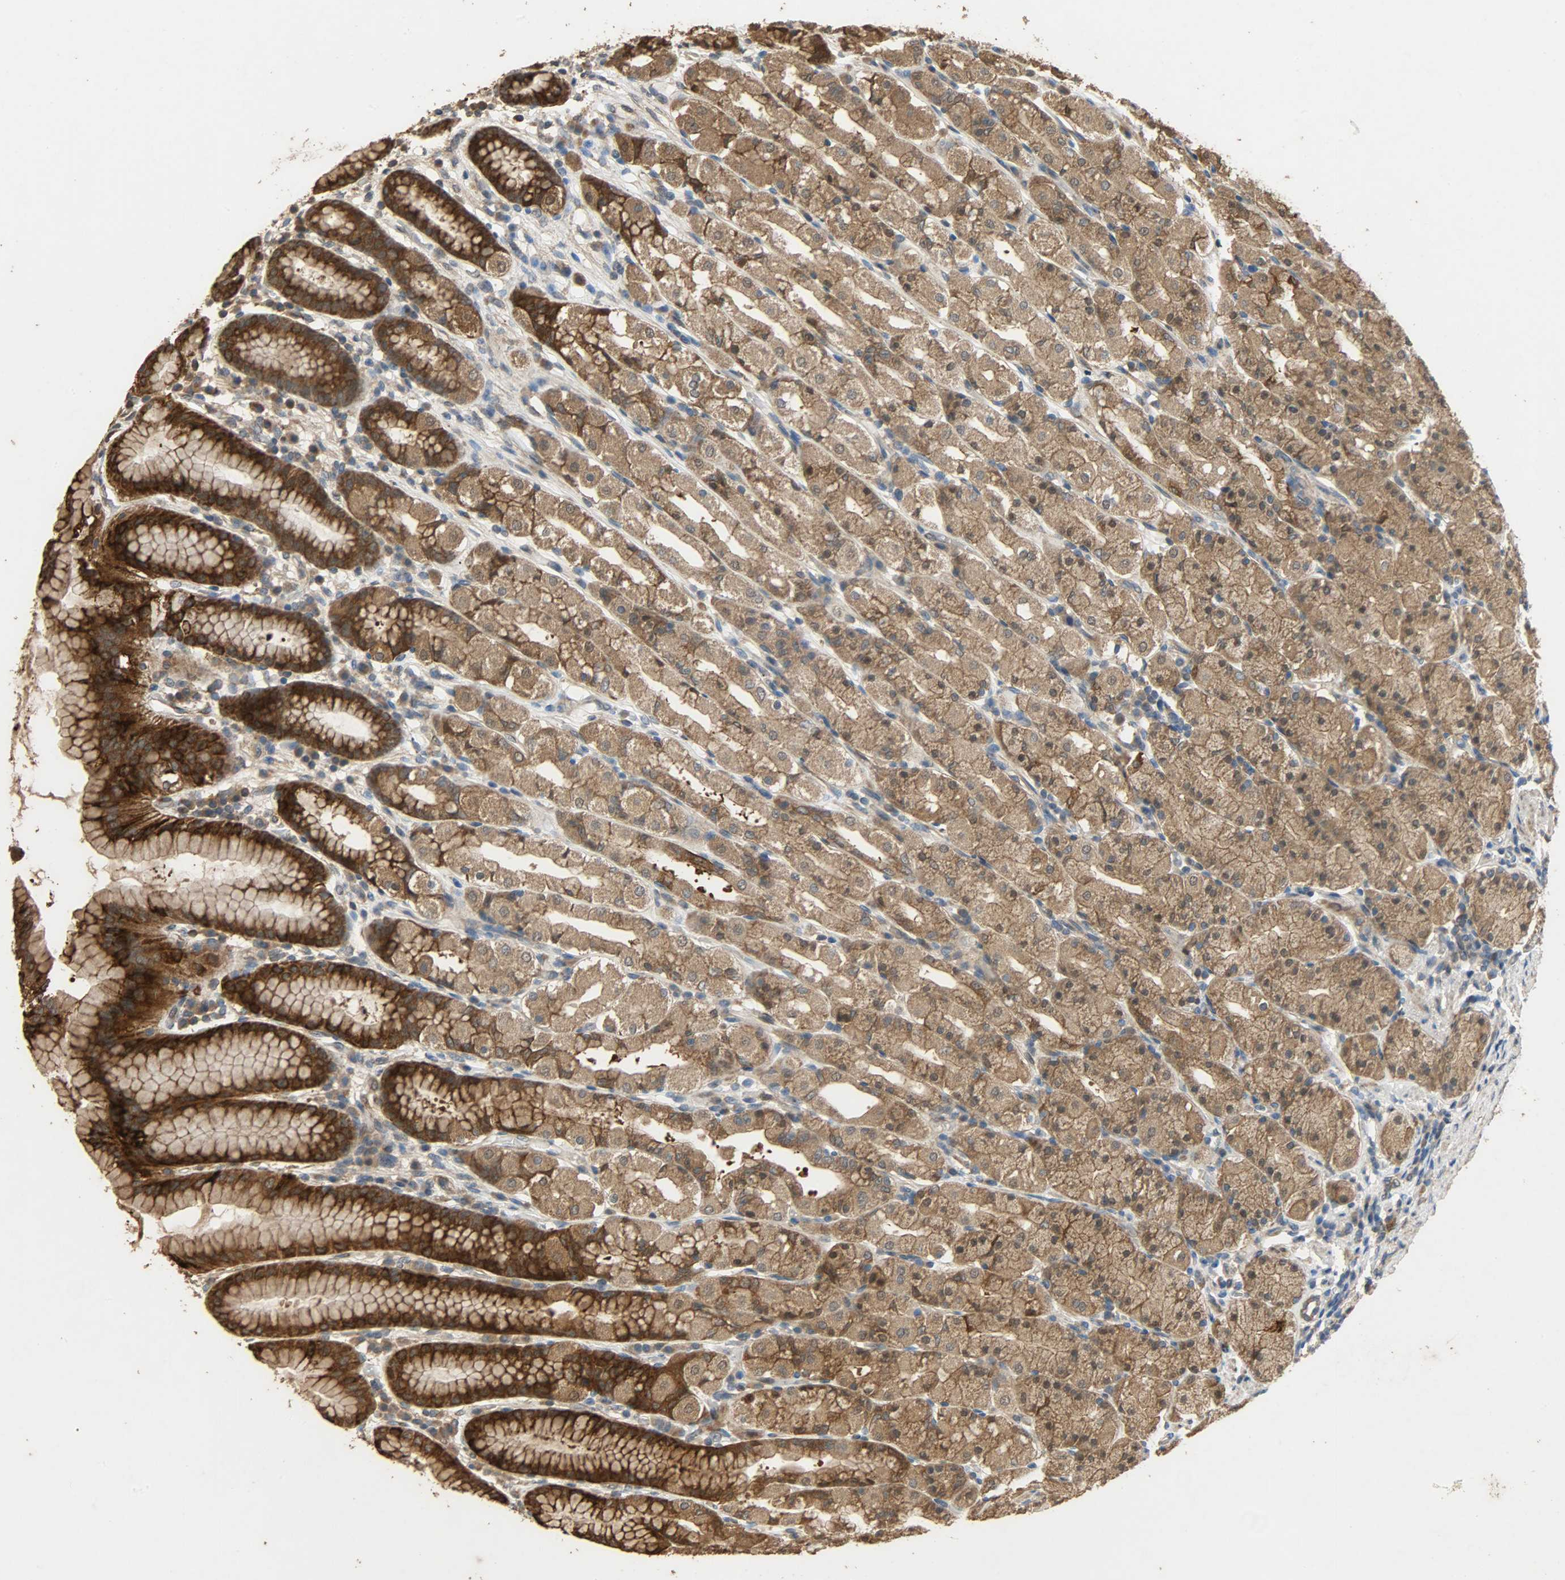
{"staining": {"intensity": "strong", "quantity": ">75%", "location": "cytoplasmic/membranous"}, "tissue": "stomach", "cell_type": "Glandular cells", "image_type": "normal", "snomed": [{"axis": "morphology", "description": "Normal tissue, NOS"}, {"axis": "topography", "description": "Stomach, upper"}], "caption": "Glandular cells exhibit strong cytoplasmic/membranous expression in about >75% of cells in unremarkable stomach. (IHC, brightfield microscopy, high magnification).", "gene": "CDKN2C", "patient": {"sex": "male", "age": 68}}